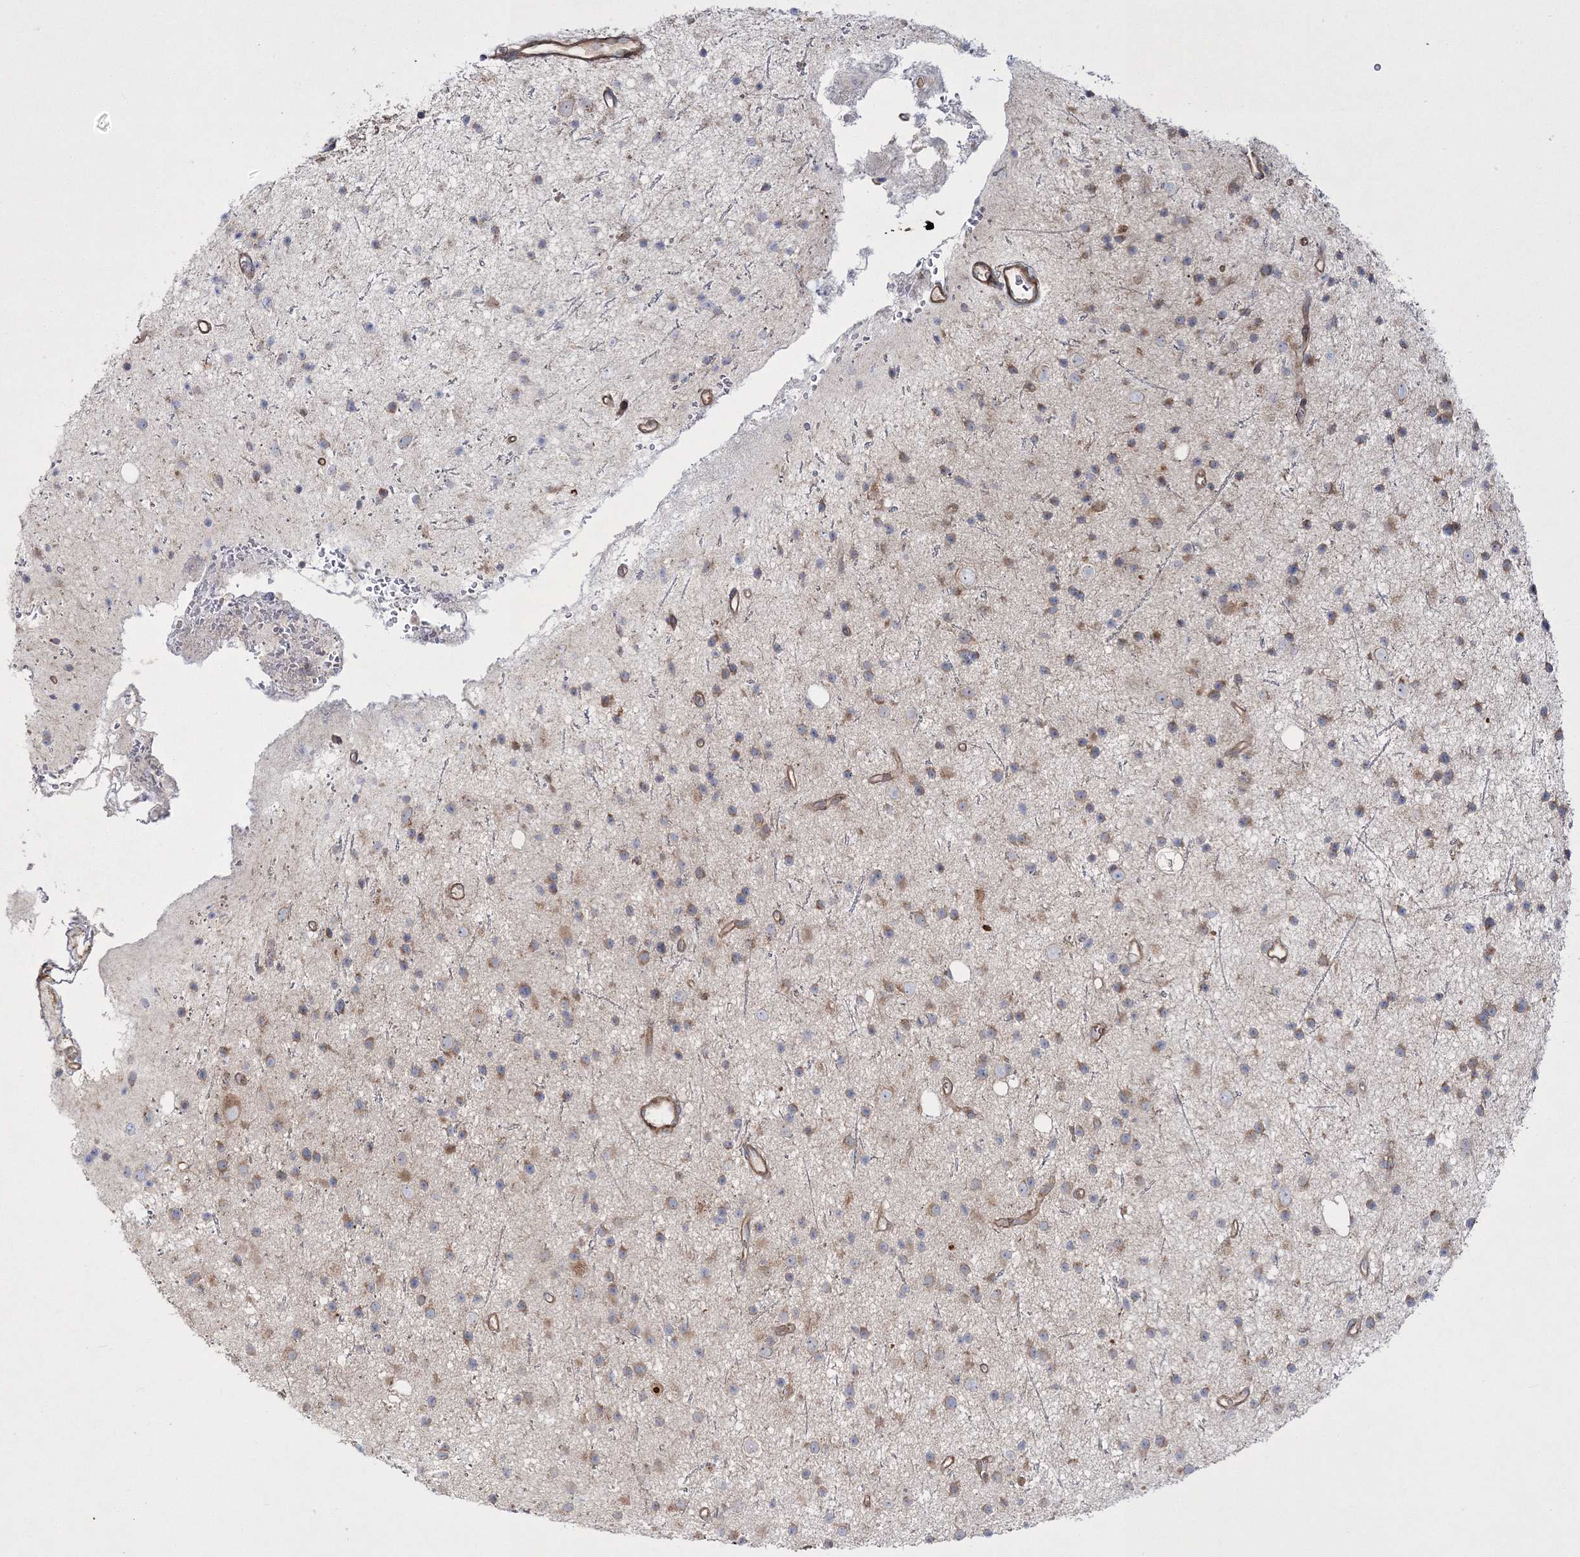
{"staining": {"intensity": "moderate", "quantity": "<25%", "location": "cytoplasmic/membranous"}, "tissue": "glioma", "cell_type": "Tumor cells", "image_type": "cancer", "snomed": [{"axis": "morphology", "description": "Glioma, malignant, Low grade"}, {"axis": "topography", "description": "Cerebral cortex"}], "caption": "Immunohistochemical staining of human malignant glioma (low-grade) displays low levels of moderate cytoplasmic/membranous protein staining in about <25% of tumor cells. Nuclei are stained in blue.", "gene": "ZSWIM6", "patient": {"sex": "female", "age": 39}}